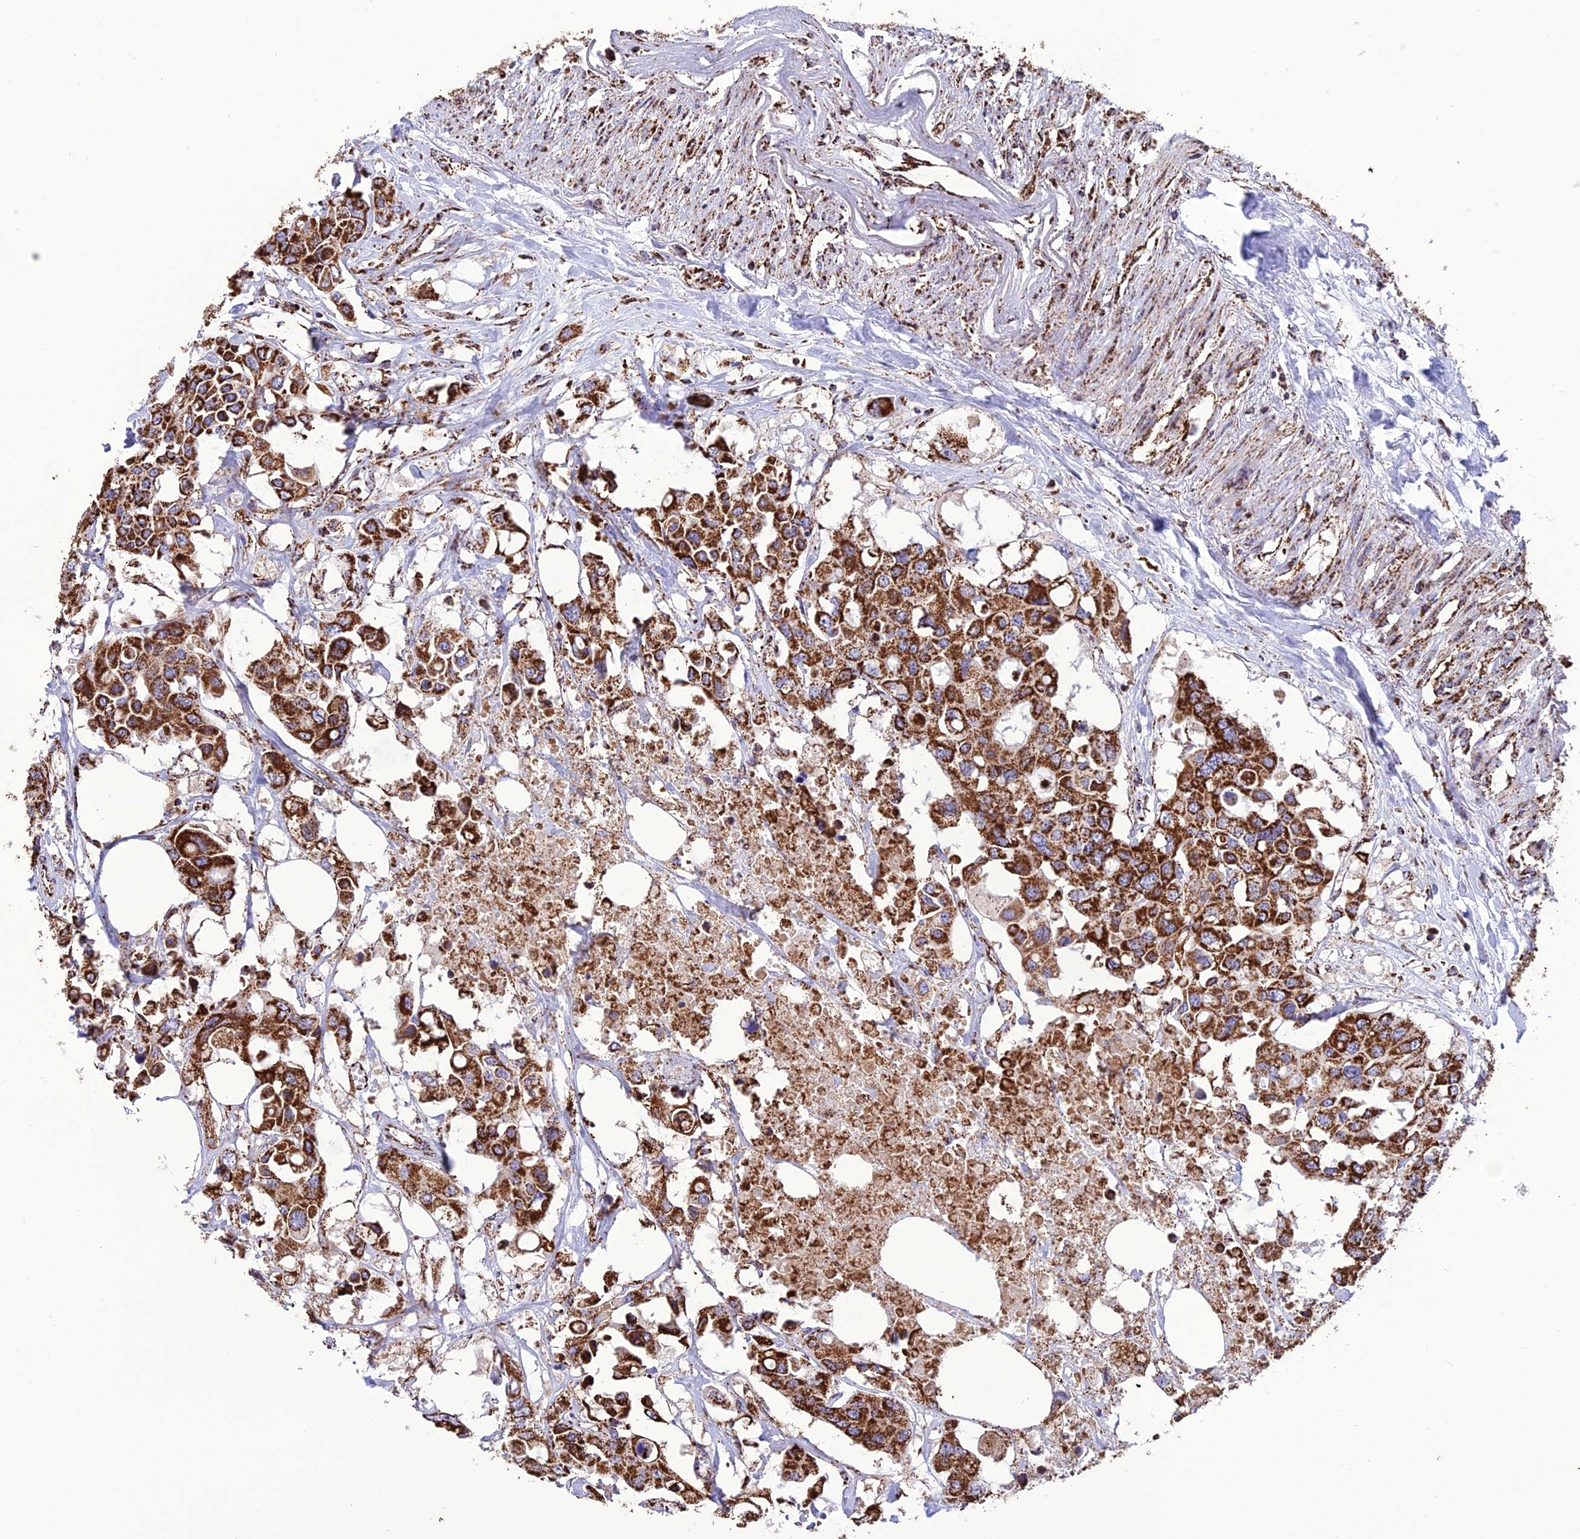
{"staining": {"intensity": "strong", "quantity": ">75%", "location": "cytoplasmic/membranous"}, "tissue": "colorectal cancer", "cell_type": "Tumor cells", "image_type": "cancer", "snomed": [{"axis": "morphology", "description": "Adenocarcinoma, NOS"}, {"axis": "topography", "description": "Colon"}], "caption": "Tumor cells reveal strong cytoplasmic/membranous expression in approximately >75% of cells in colorectal cancer (adenocarcinoma). (brown staining indicates protein expression, while blue staining denotes nuclei).", "gene": "NDUFAF1", "patient": {"sex": "male", "age": 77}}